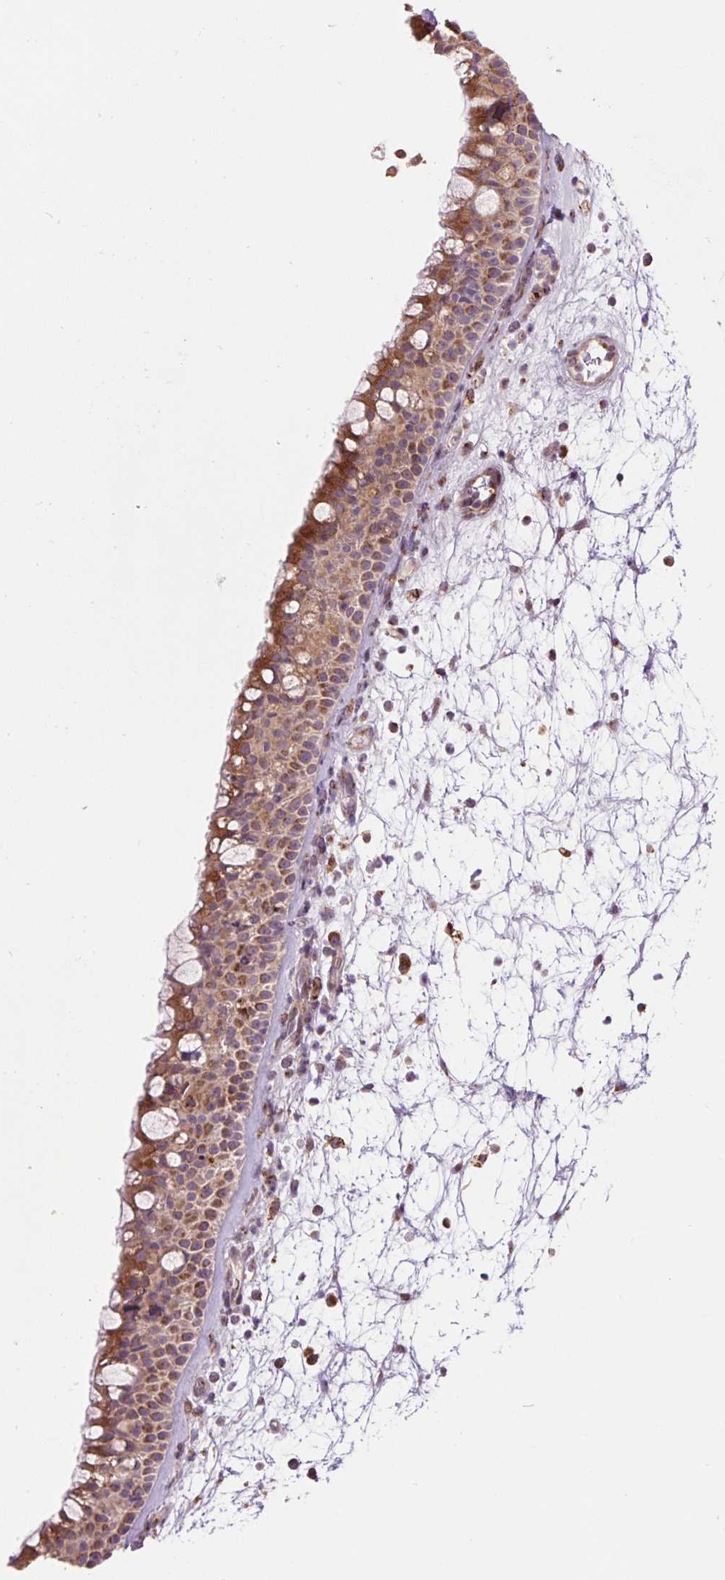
{"staining": {"intensity": "moderate", "quantity": ">75%", "location": "cytoplasmic/membranous"}, "tissue": "nasopharynx", "cell_type": "Respiratory epithelial cells", "image_type": "normal", "snomed": [{"axis": "morphology", "description": "Normal tissue, NOS"}, {"axis": "topography", "description": "Nasopharynx"}], "caption": "Immunohistochemical staining of benign human nasopharynx demonstrates moderate cytoplasmic/membranous protein expression in about >75% of respiratory epithelial cells.", "gene": "KLHL20", "patient": {"sex": "male", "age": 68}}